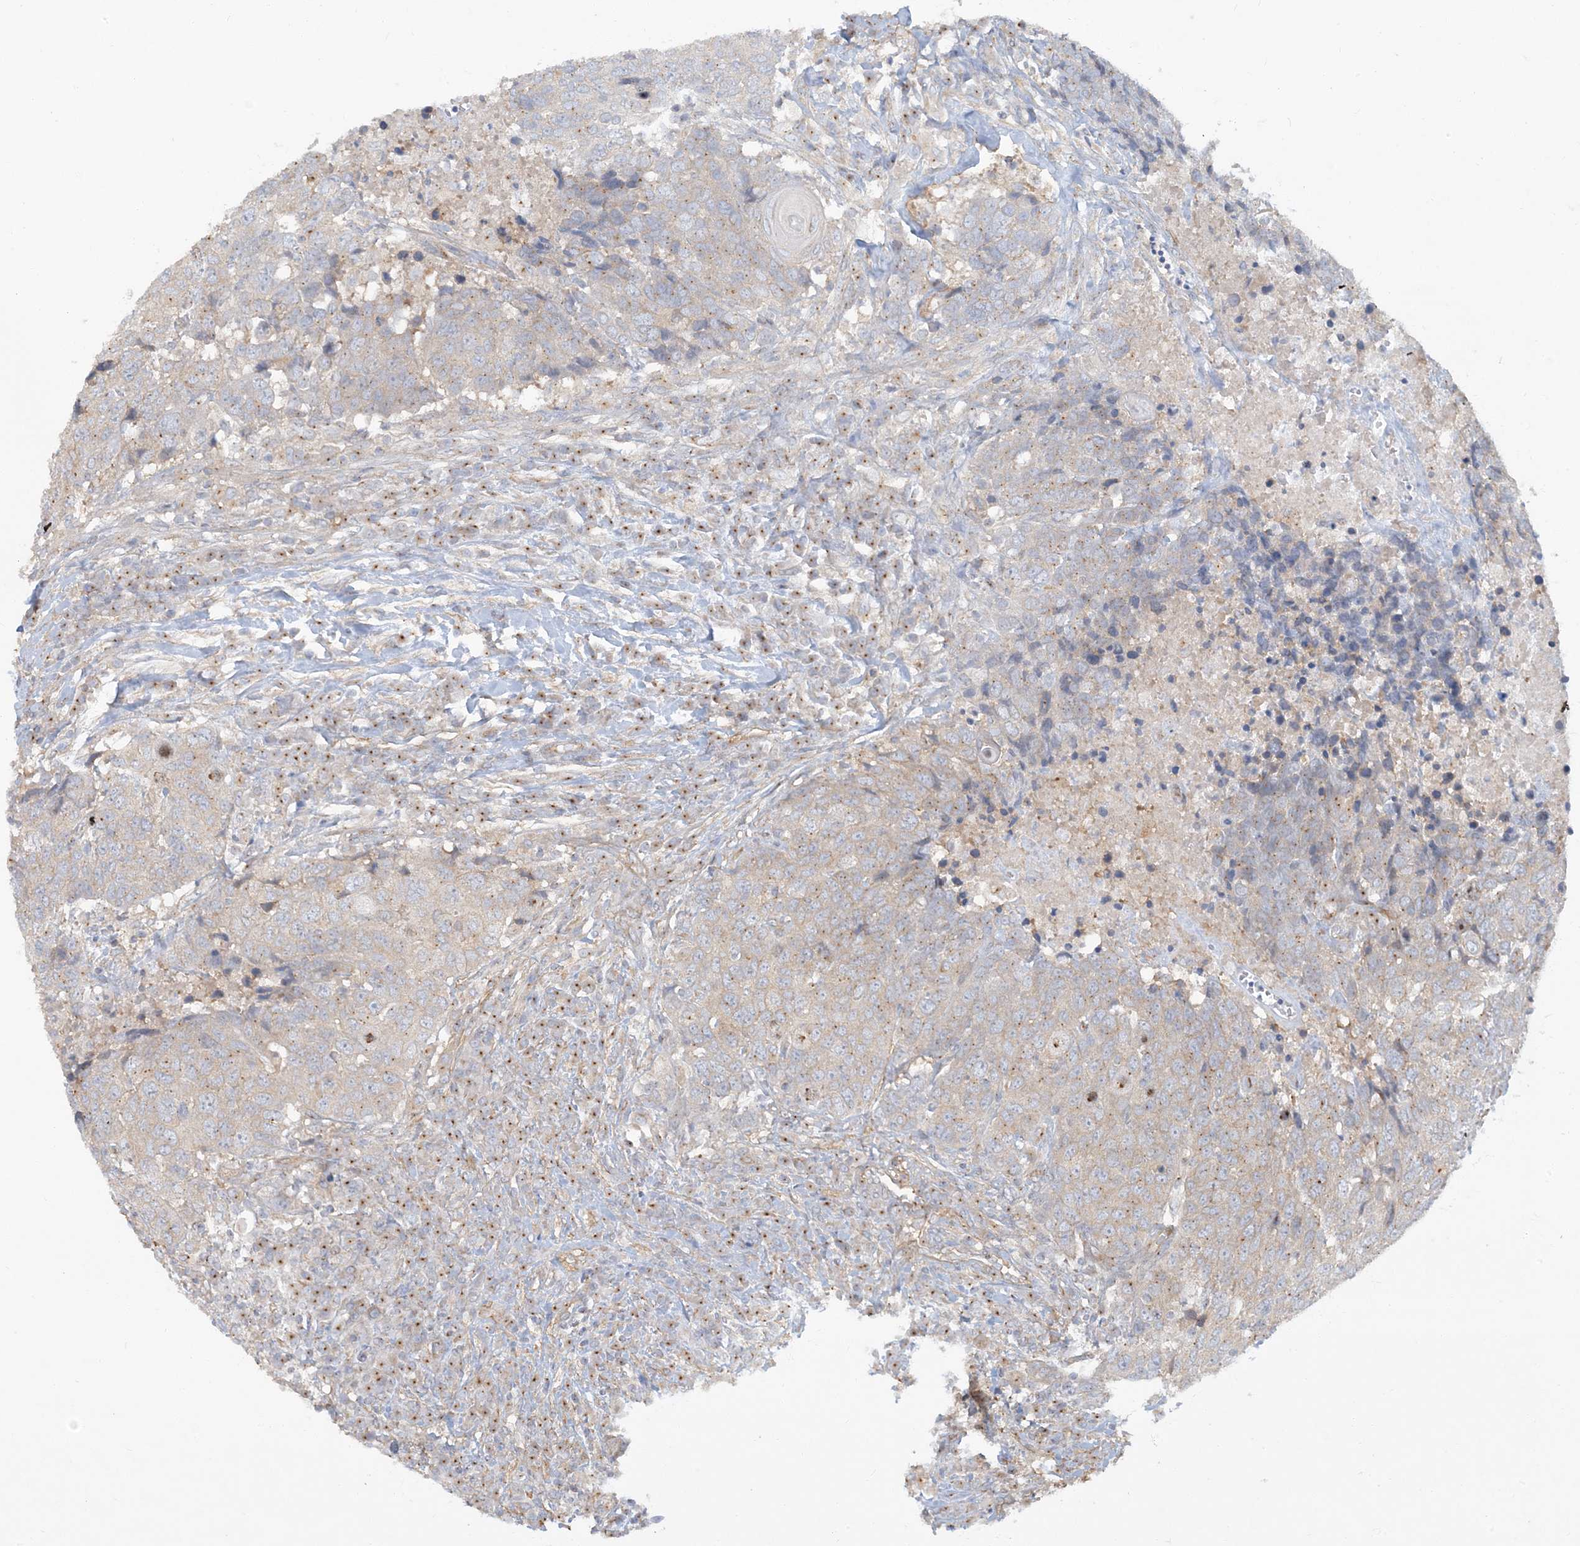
{"staining": {"intensity": "negative", "quantity": "none", "location": "none"}, "tissue": "head and neck cancer", "cell_type": "Tumor cells", "image_type": "cancer", "snomed": [{"axis": "morphology", "description": "Squamous cell carcinoma, NOS"}, {"axis": "topography", "description": "Head-Neck"}], "caption": "High power microscopy micrograph of an immunohistochemistry (IHC) micrograph of head and neck cancer (squamous cell carcinoma), revealing no significant expression in tumor cells.", "gene": "ATP23", "patient": {"sex": "male", "age": 66}}